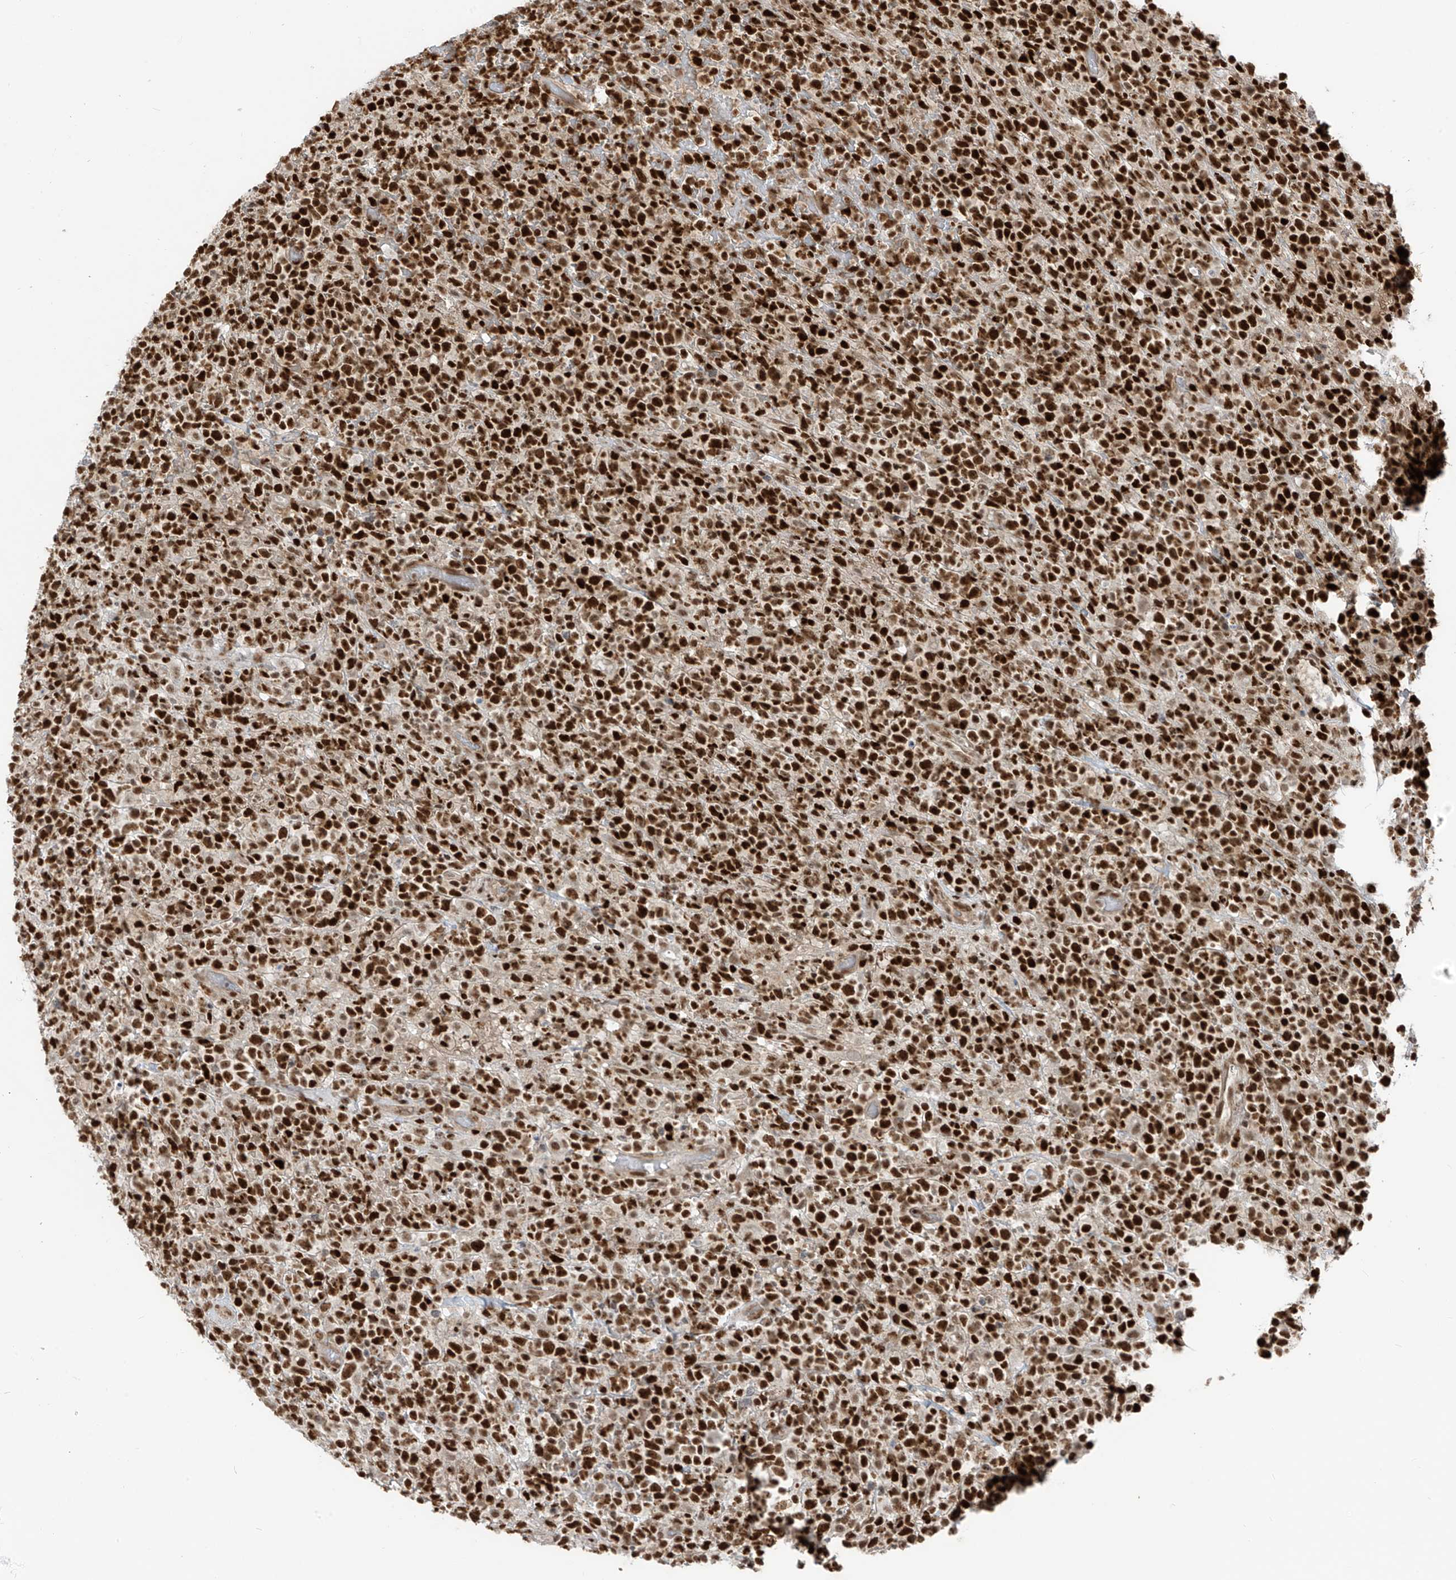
{"staining": {"intensity": "strong", "quantity": ">75%", "location": "nuclear"}, "tissue": "lymphoma", "cell_type": "Tumor cells", "image_type": "cancer", "snomed": [{"axis": "morphology", "description": "Malignant lymphoma, non-Hodgkin's type, High grade"}, {"axis": "topography", "description": "Colon"}], "caption": "Malignant lymphoma, non-Hodgkin's type (high-grade) tissue displays strong nuclear expression in about >75% of tumor cells, visualized by immunohistochemistry. (Stains: DAB (3,3'-diaminobenzidine) in brown, nuclei in blue, Microscopy: brightfield microscopy at high magnification).", "gene": "ARHGEF3", "patient": {"sex": "female", "age": 53}}